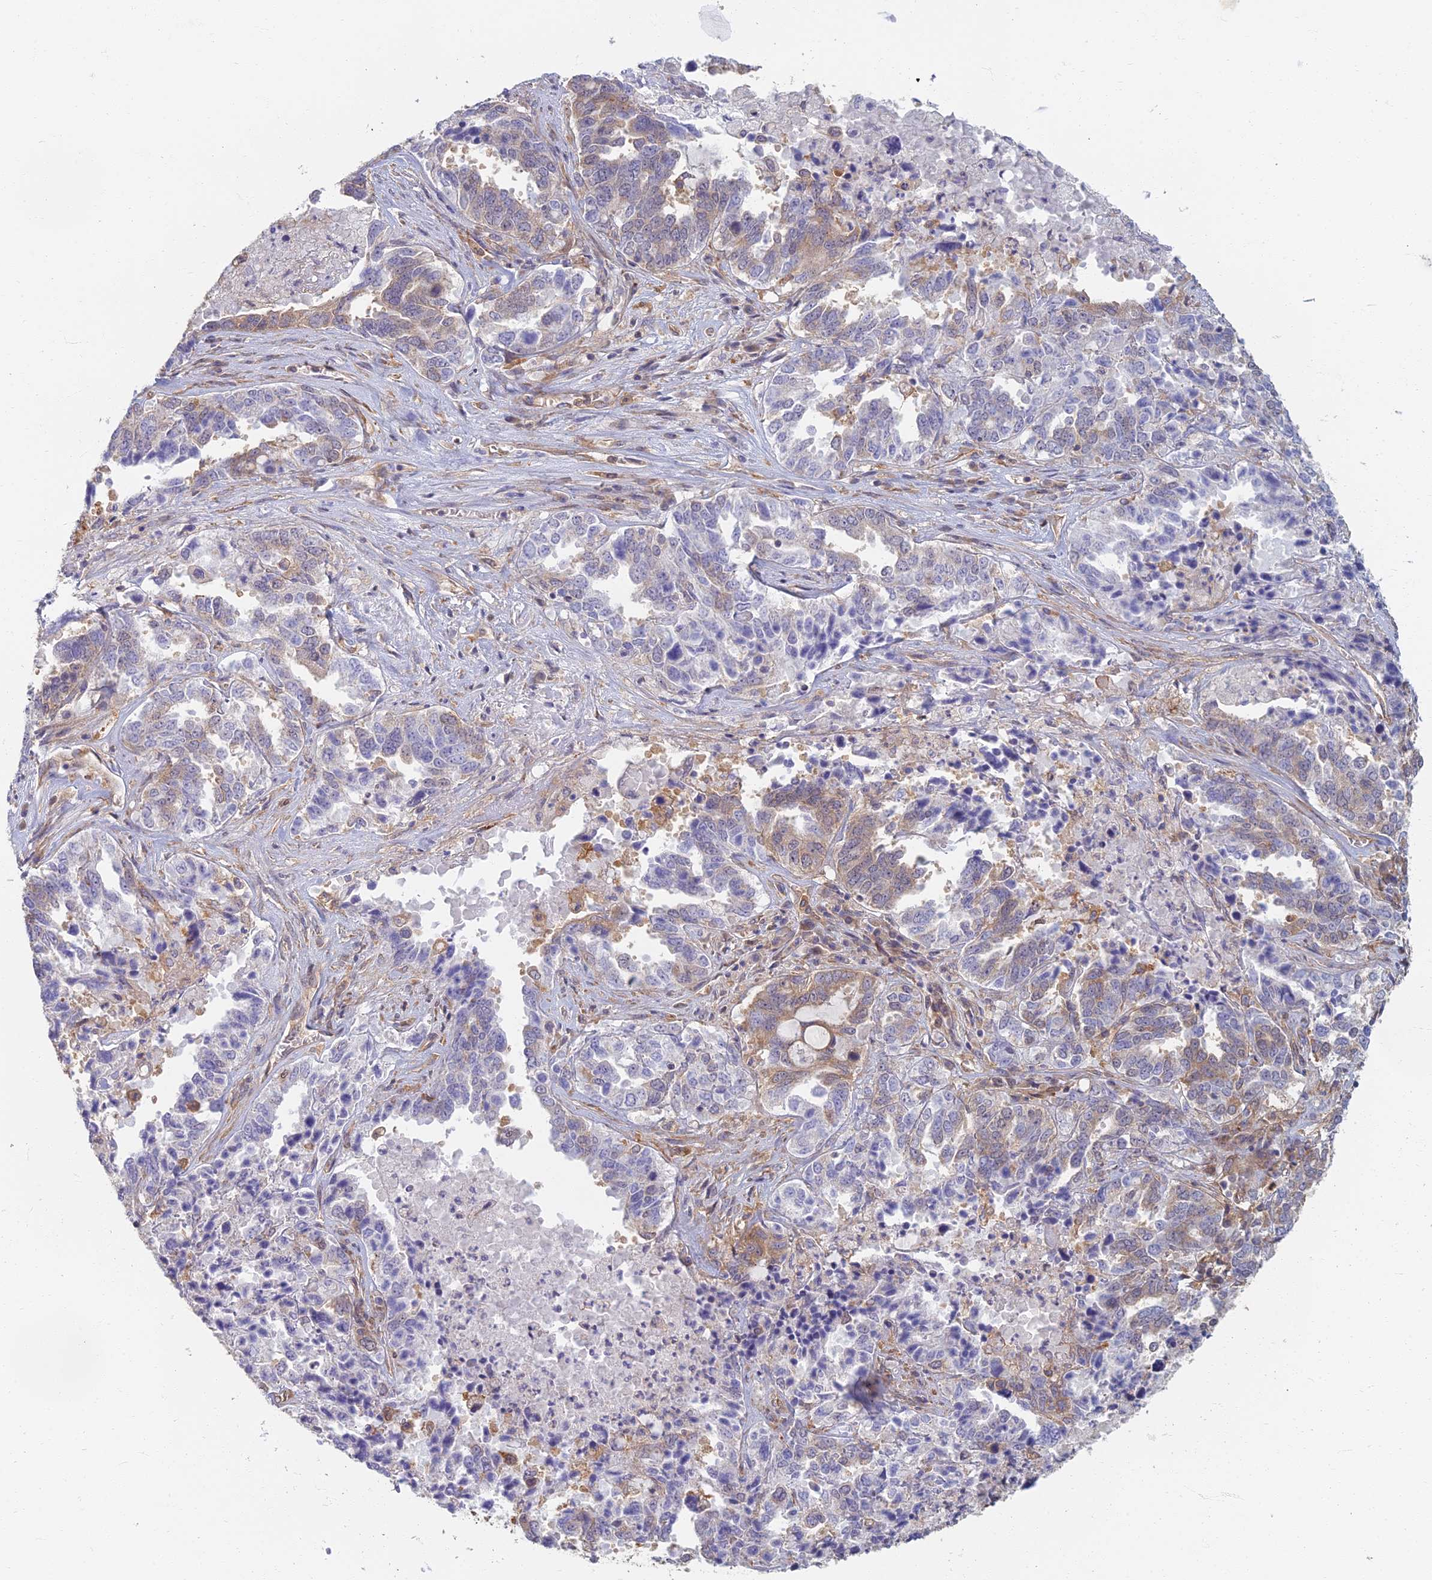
{"staining": {"intensity": "moderate", "quantity": "25%-75%", "location": "cytoplasmic/membranous"}, "tissue": "ovarian cancer", "cell_type": "Tumor cells", "image_type": "cancer", "snomed": [{"axis": "morphology", "description": "Carcinoma, endometroid"}, {"axis": "topography", "description": "Ovary"}], "caption": "This image shows immunohistochemistry (IHC) staining of endometroid carcinoma (ovarian), with medium moderate cytoplasmic/membranous expression in about 25%-75% of tumor cells.", "gene": "RBSN", "patient": {"sex": "female", "age": 62}}